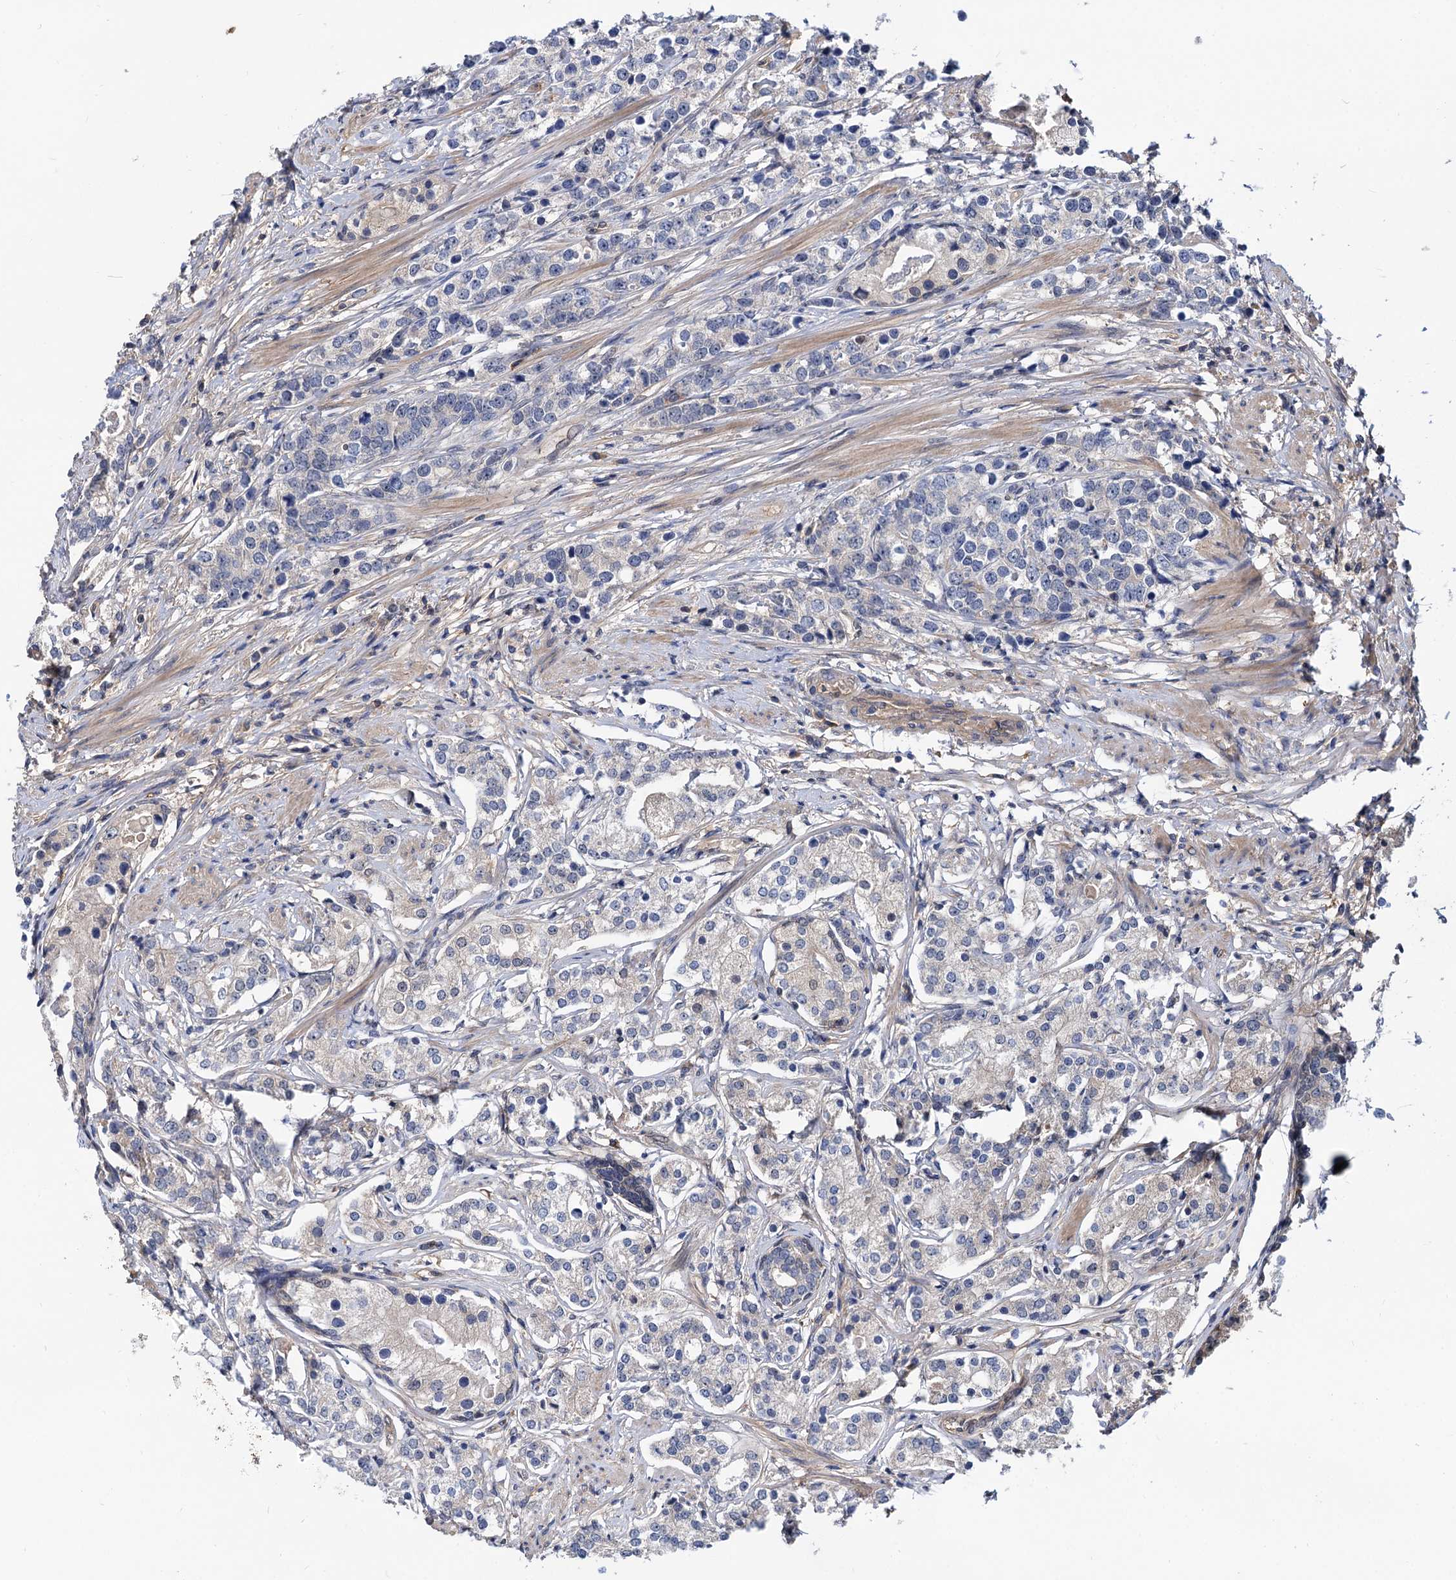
{"staining": {"intensity": "negative", "quantity": "none", "location": "none"}, "tissue": "prostate cancer", "cell_type": "Tumor cells", "image_type": "cancer", "snomed": [{"axis": "morphology", "description": "Adenocarcinoma, High grade"}, {"axis": "topography", "description": "Prostate"}], "caption": "Tumor cells are negative for brown protein staining in prostate cancer (adenocarcinoma (high-grade)).", "gene": "SNX15", "patient": {"sex": "male", "age": 69}}